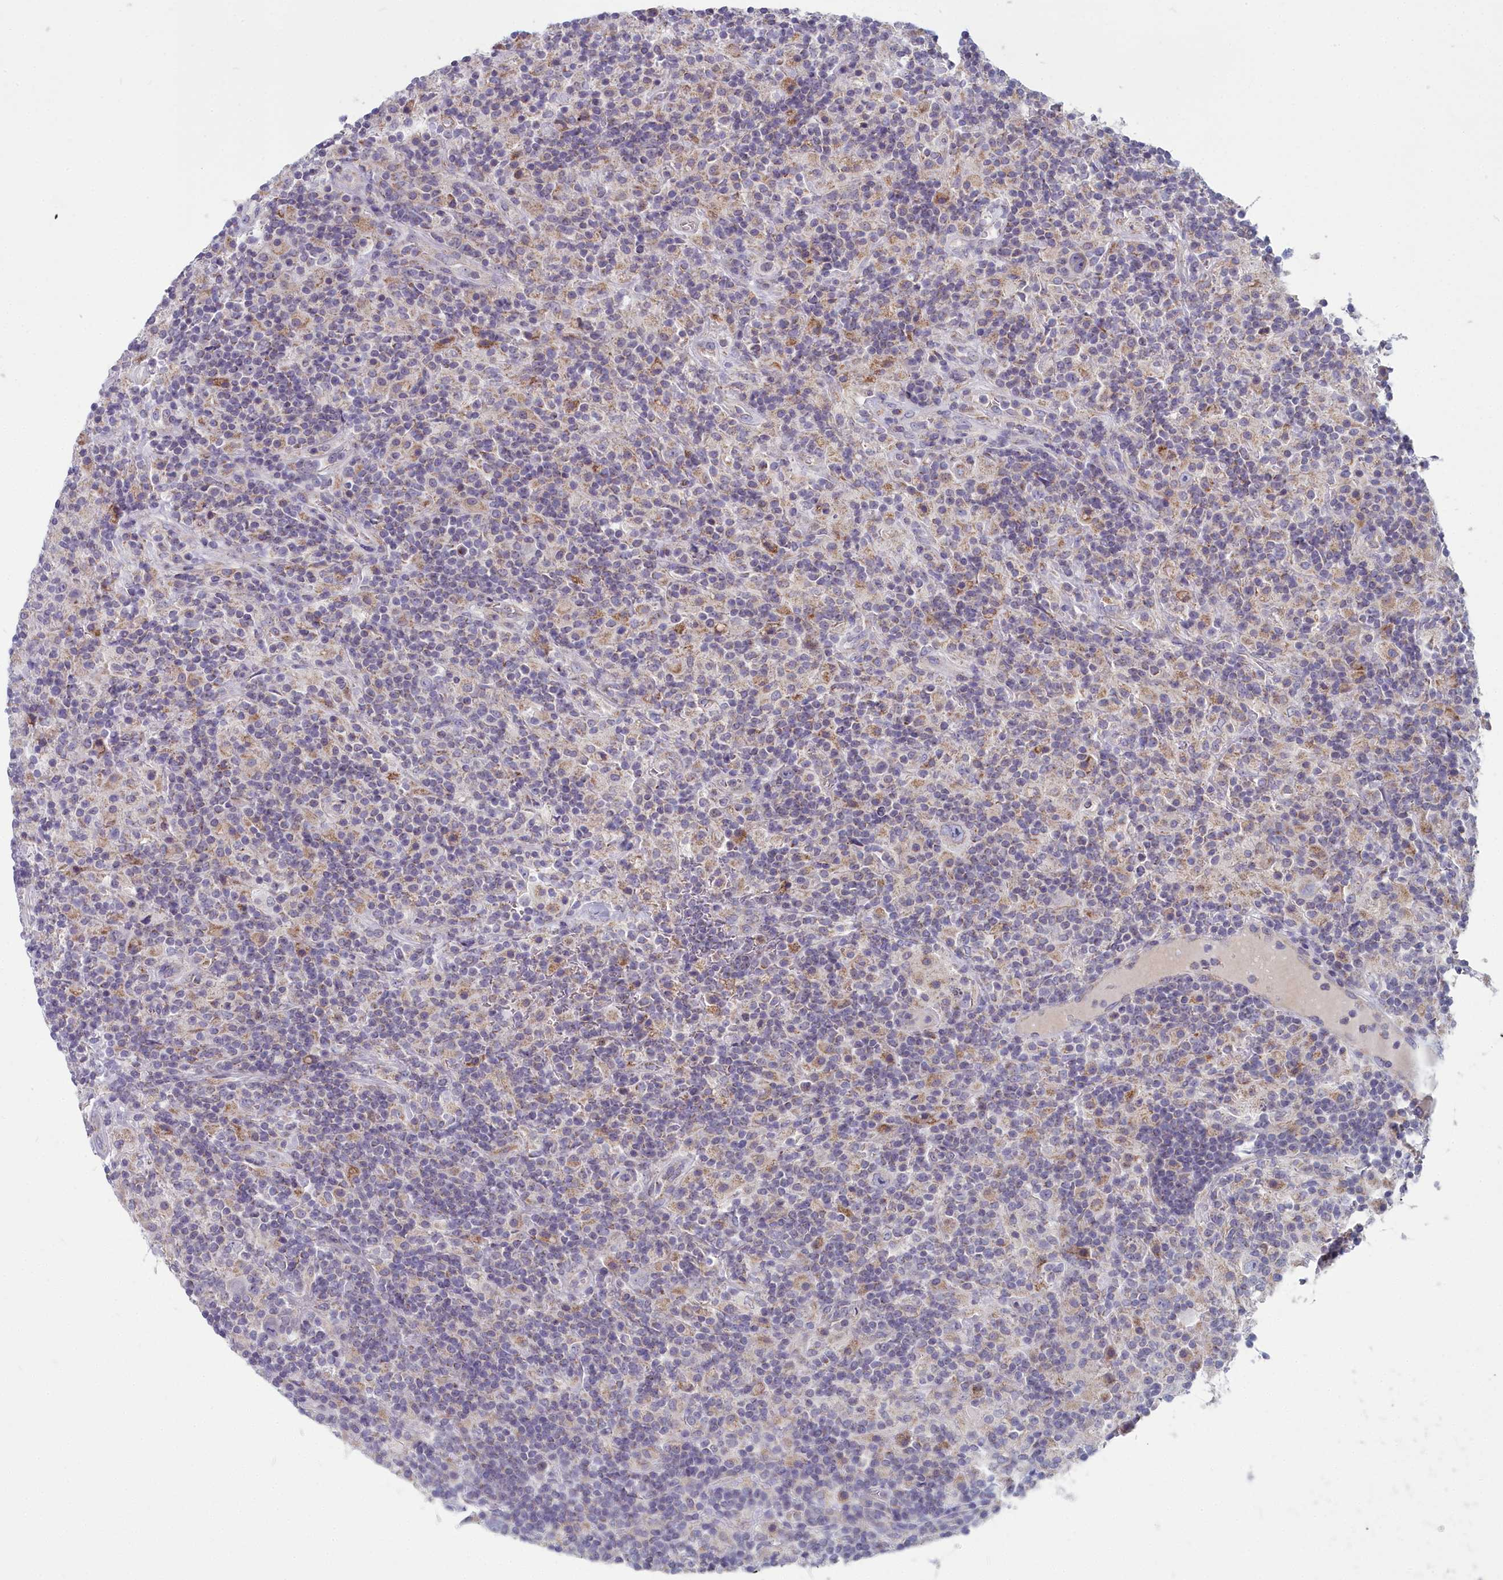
{"staining": {"intensity": "negative", "quantity": "none", "location": "none"}, "tissue": "lymphoma", "cell_type": "Tumor cells", "image_type": "cancer", "snomed": [{"axis": "morphology", "description": "Hodgkin's disease, NOS"}, {"axis": "topography", "description": "Lymph node"}], "caption": "IHC image of neoplastic tissue: Hodgkin's disease stained with DAB reveals no significant protein expression in tumor cells.", "gene": "INSYN2A", "patient": {"sex": "male", "age": 70}}